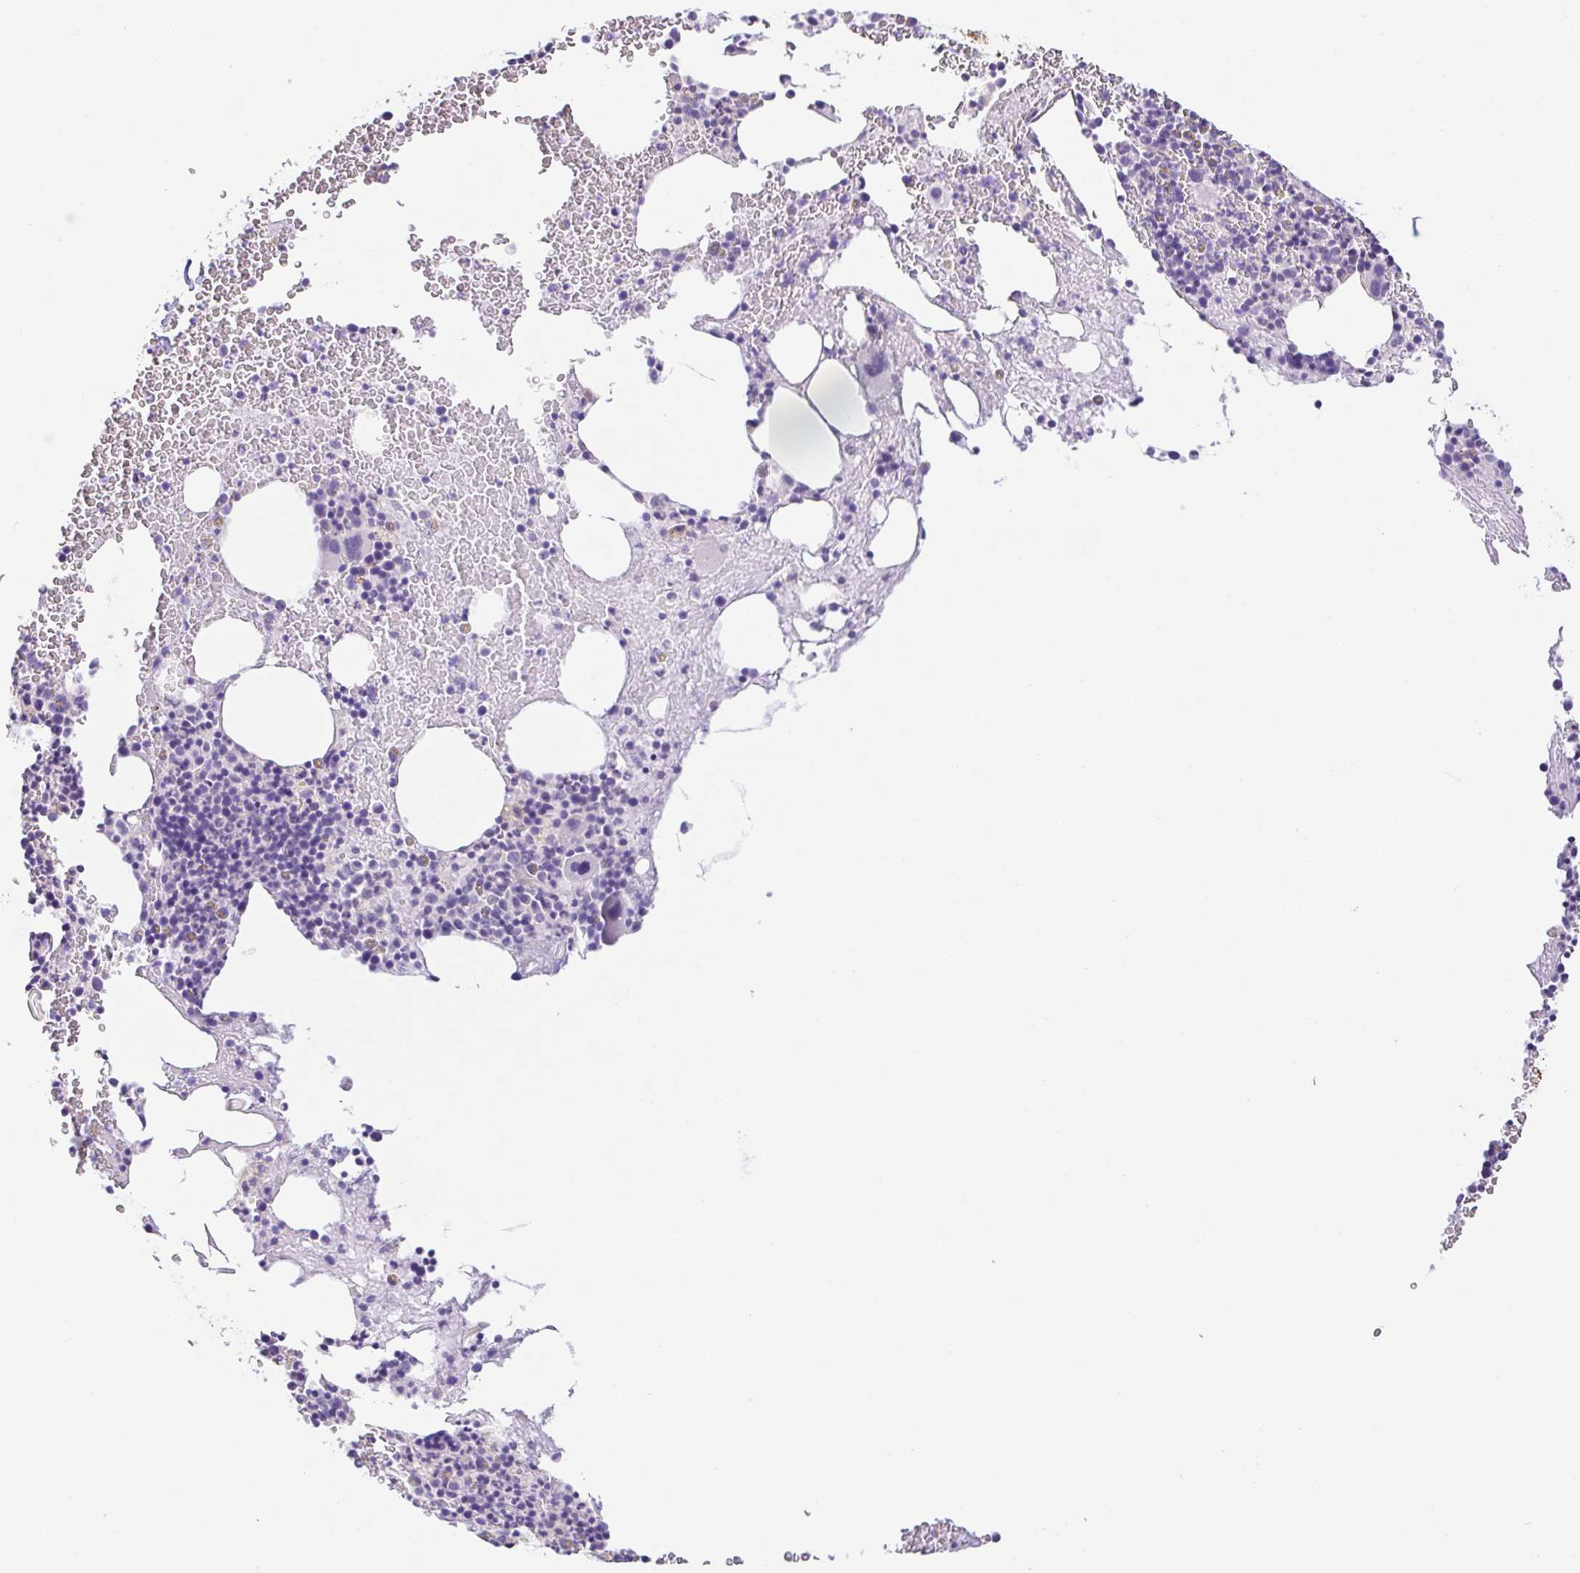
{"staining": {"intensity": "negative", "quantity": "none", "location": "none"}, "tissue": "bone marrow", "cell_type": "Hematopoietic cells", "image_type": "normal", "snomed": [{"axis": "morphology", "description": "Normal tissue, NOS"}, {"axis": "topography", "description": "Bone marrow"}], "caption": "A photomicrograph of bone marrow stained for a protein demonstrates no brown staining in hematopoietic cells.", "gene": "KRTDAP", "patient": {"sex": "male", "age": 47}}